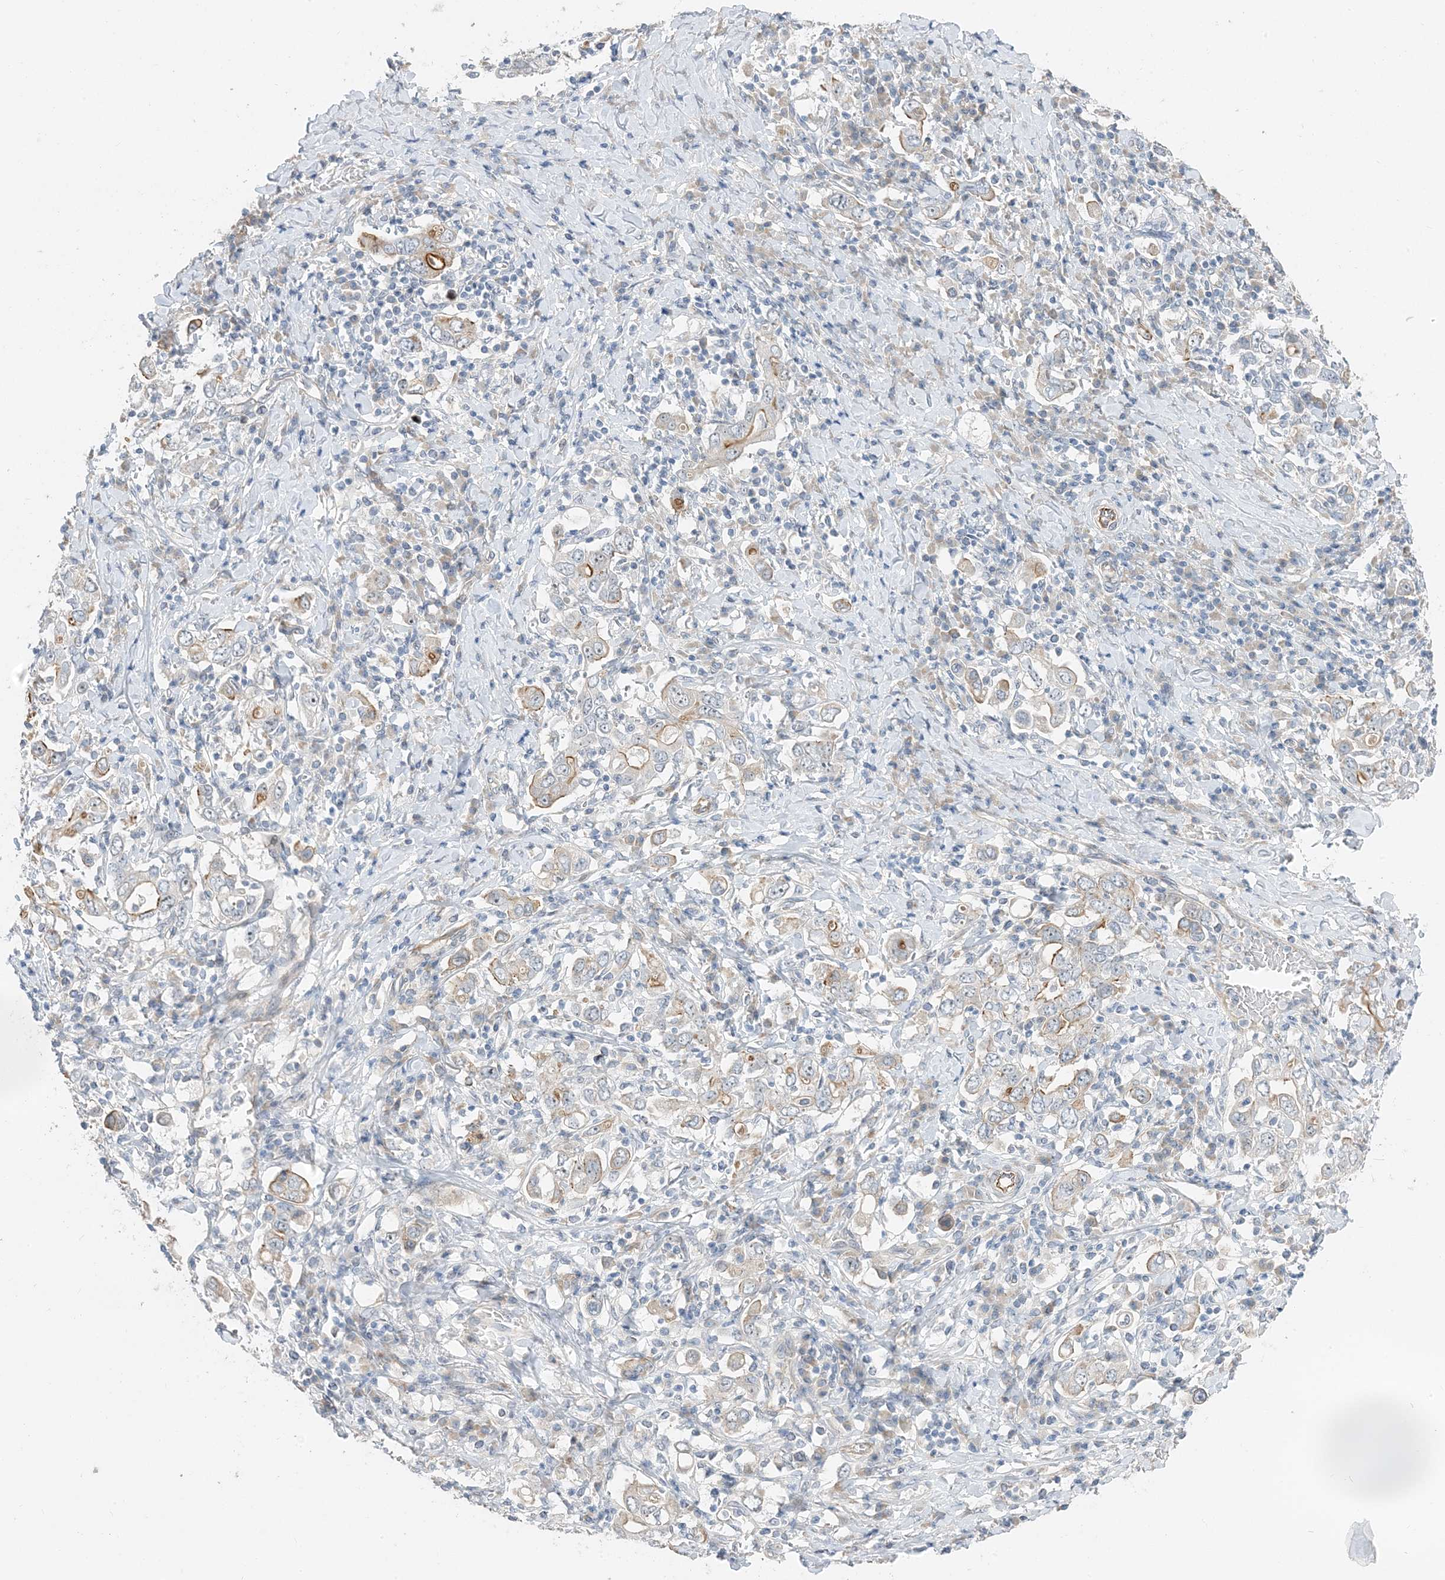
{"staining": {"intensity": "moderate", "quantity": "<25%", "location": "cytoplasmic/membranous"}, "tissue": "stomach cancer", "cell_type": "Tumor cells", "image_type": "cancer", "snomed": [{"axis": "morphology", "description": "Adenocarcinoma, NOS"}, {"axis": "topography", "description": "Stomach, upper"}], "caption": "Immunohistochemistry (IHC) histopathology image of neoplastic tissue: stomach cancer (adenocarcinoma) stained using immunohistochemistry exhibits low levels of moderate protein expression localized specifically in the cytoplasmic/membranous of tumor cells, appearing as a cytoplasmic/membranous brown color.", "gene": "IL36B", "patient": {"sex": "male", "age": 62}}